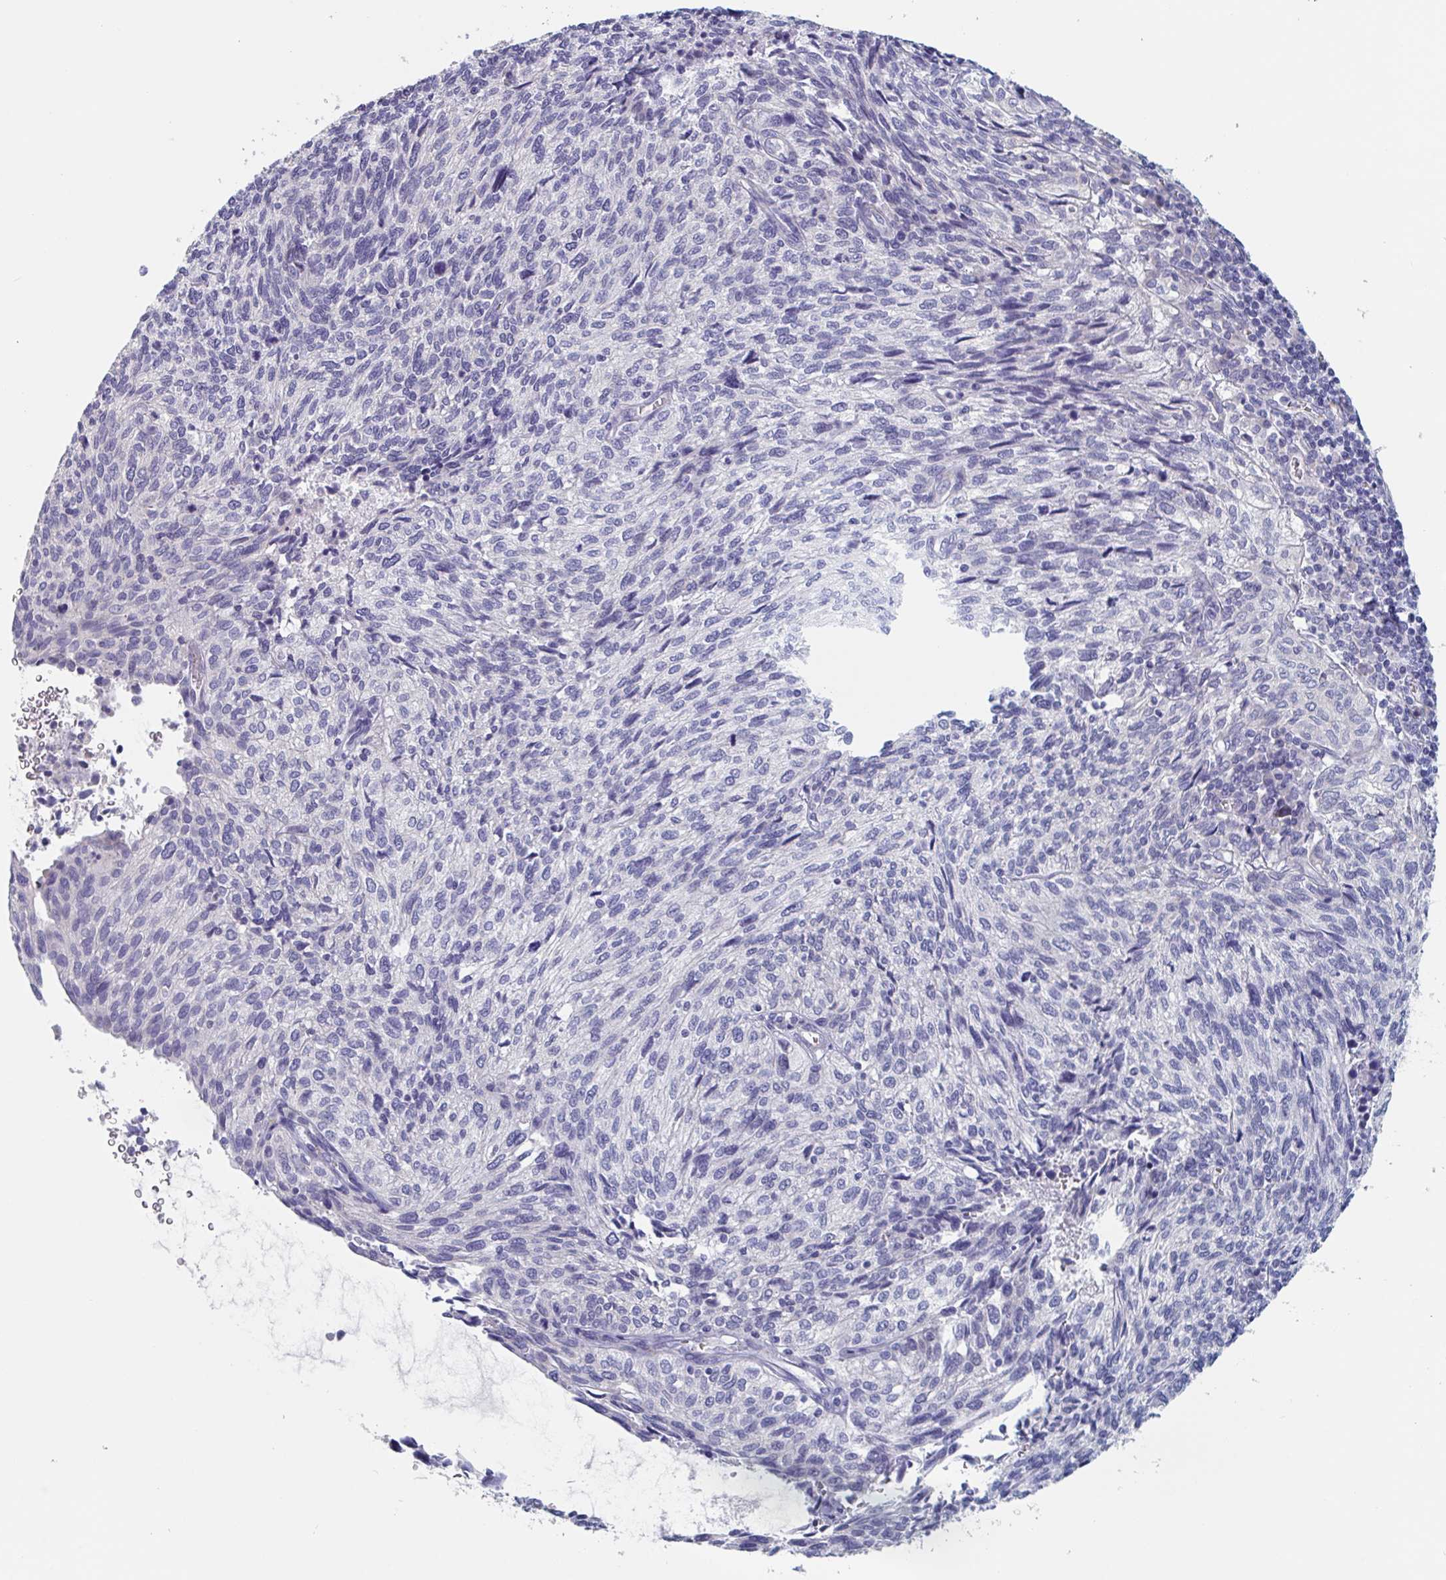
{"staining": {"intensity": "negative", "quantity": "none", "location": "none"}, "tissue": "cervical cancer", "cell_type": "Tumor cells", "image_type": "cancer", "snomed": [{"axis": "morphology", "description": "Squamous cell carcinoma, NOS"}, {"axis": "topography", "description": "Cervix"}], "caption": "An image of human cervical squamous cell carcinoma is negative for staining in tumor cells.", "gene": "ABHD16A", "patient": {"sex": "female", "age": 45}}